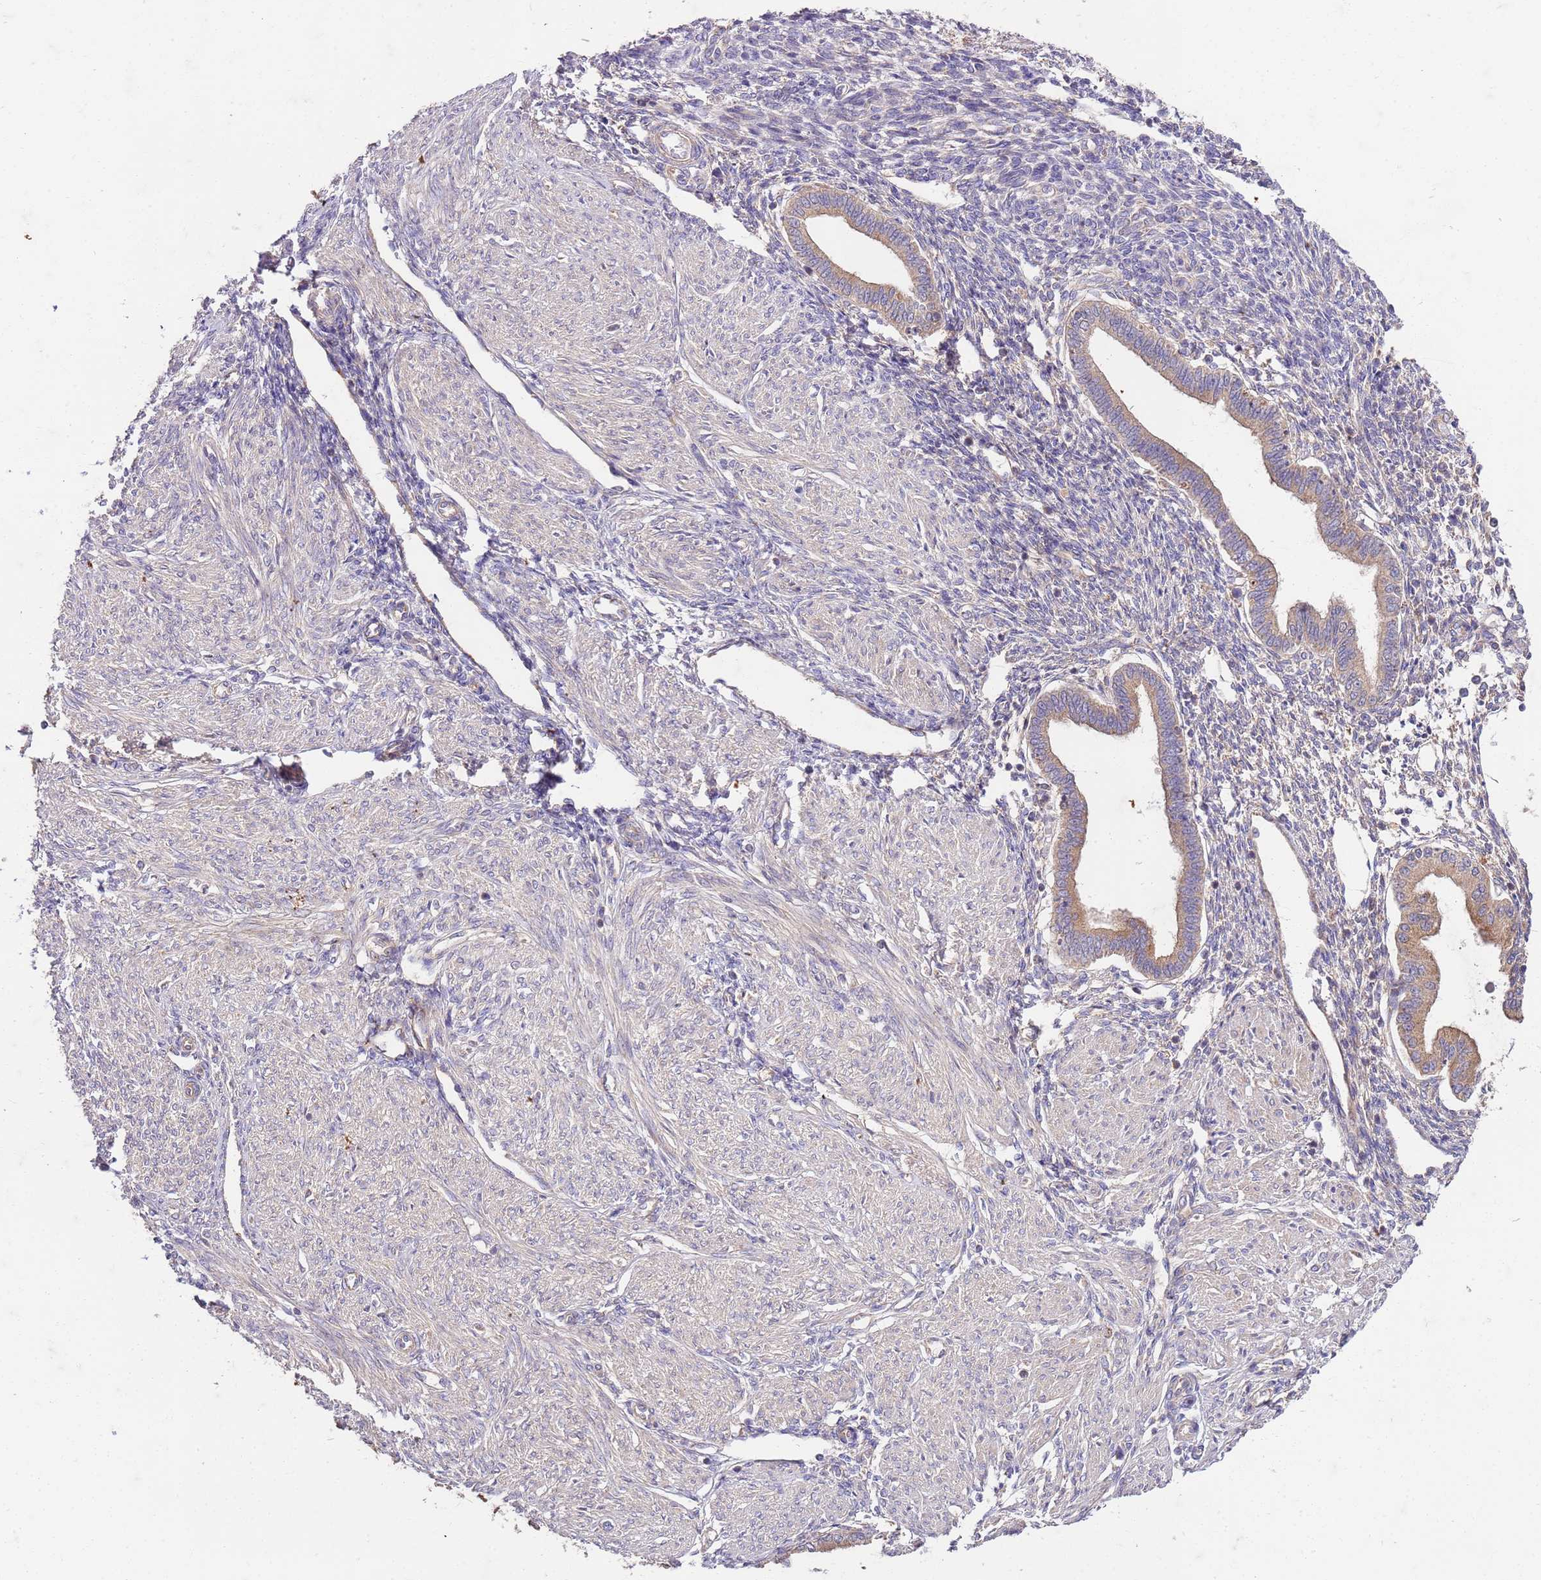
{"staining": {"intensity": "negative", "quantity": "none", "location": "none"}, "tissue": "endometrium", "cell_type": "Cells in endometrial stroma", "image_type": "normal", "snomed": [{"axis": "morphology", "description": "Normal tissue, NOS"}, {"axis": "topography", "description": "Endometrium"}], "caption": "Histopathology image shows no significant protein expression in cells in endometrial stroma of unremarkable endometrium. (Brightfield microscopy of DAB (3,3'-diaminobenzidine) immunohistochemistry (IHC) at high magnification).", "gene": "OSBP", "patient": {"sex": "female", "age": 53}}